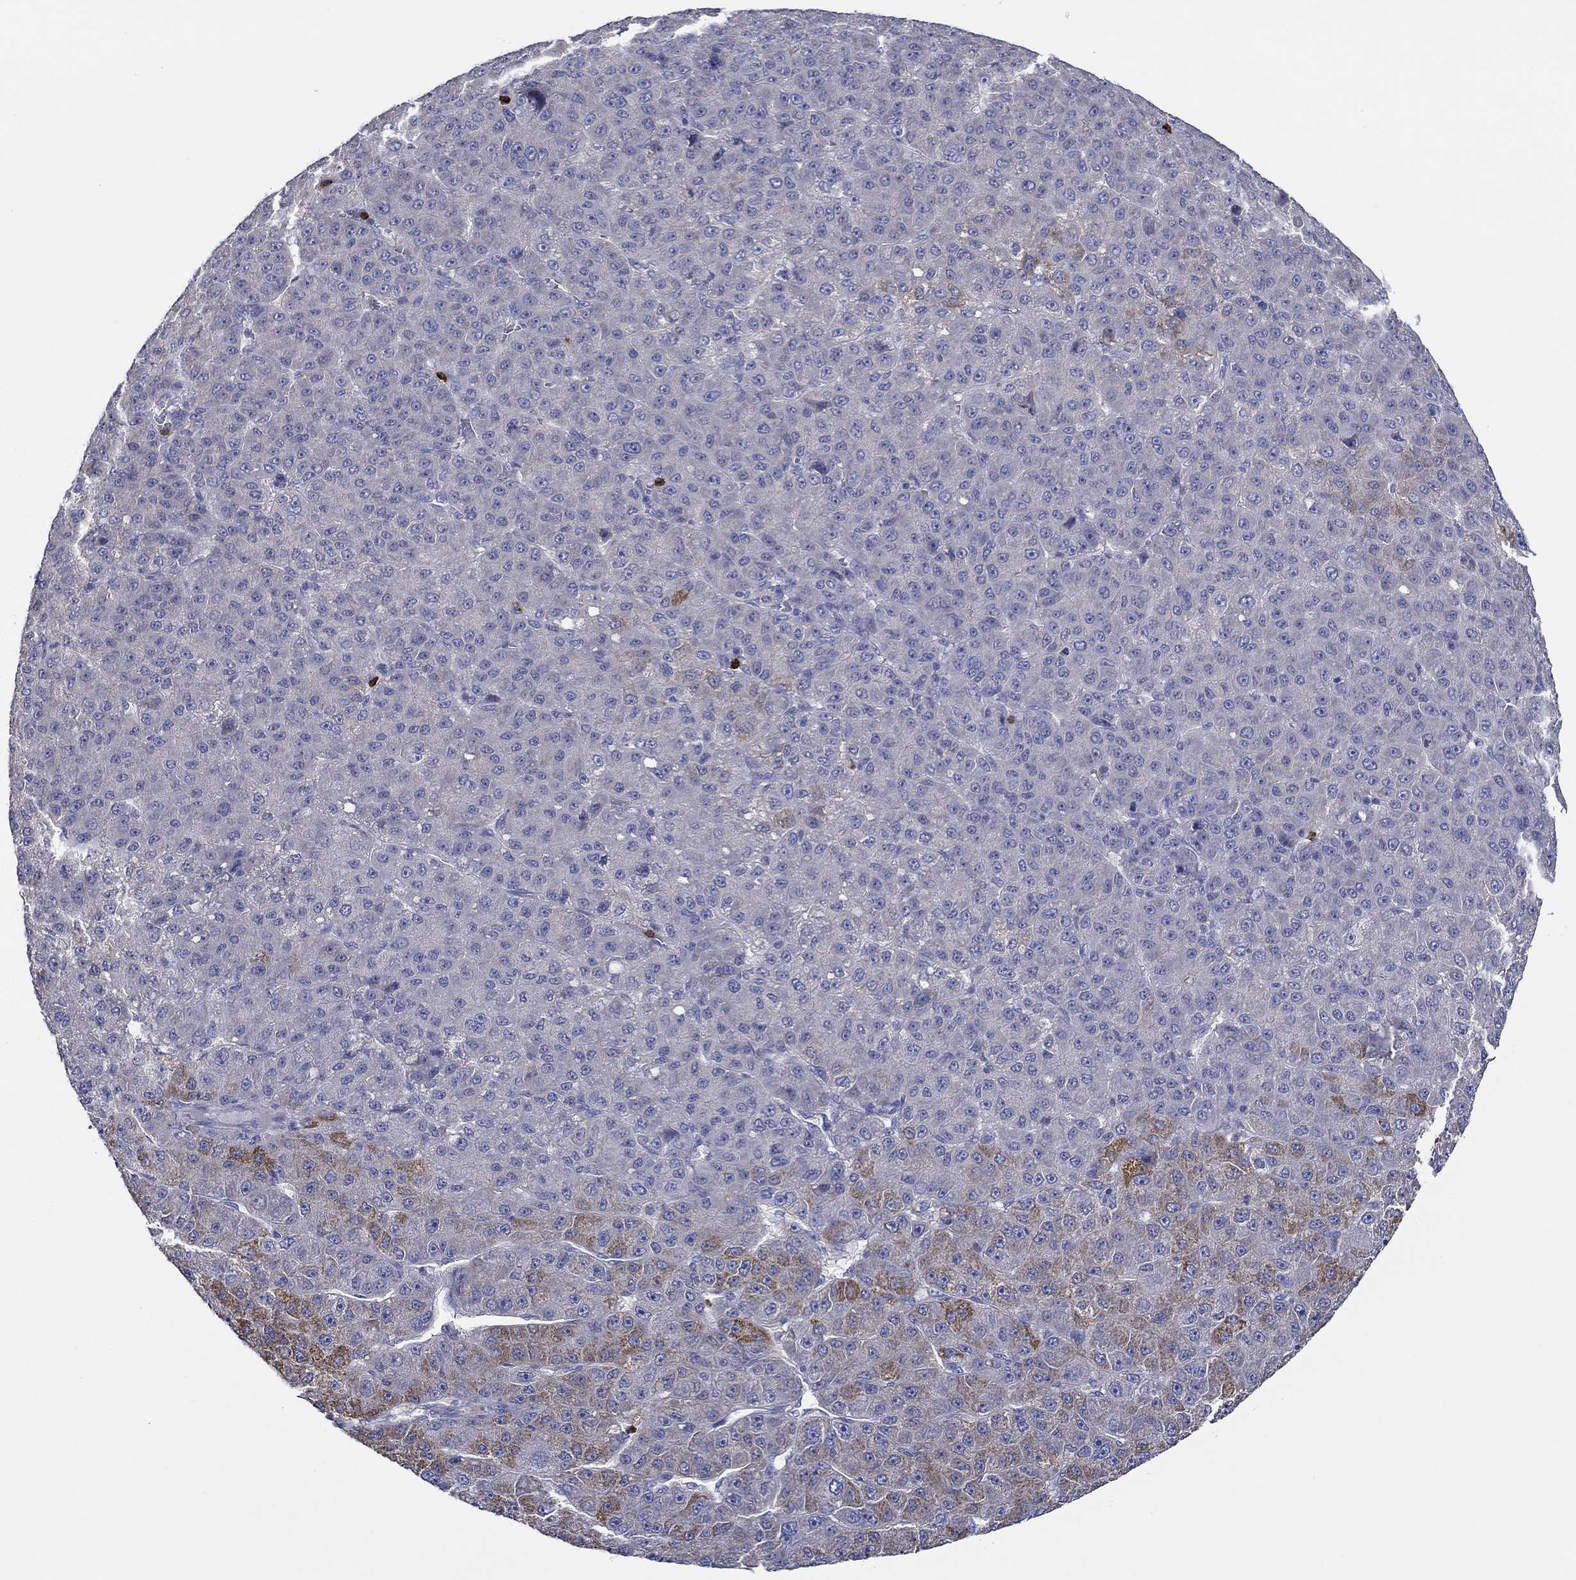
{"staining": {"intensity": "strong", "quantity": "<25%", "location": "cytoplasmic/membranous"}, "tissue": "liver cancer", "cell_type": "Tumor cells", "image_type": "cancer", "snomed": [{"axis": "morphology", "description": "Carcinoma, Hepatocellular, NOS"}, {"axis": "topography", "description": "Liver"}], "caption": "Protein expression analysis of human liver hepatocellular carcinoma reveals strong cytoplasmic/membranous expression in about <25% of tumor cells. The staining was performed using DAB, with brown indicating positive protein expression. Nuclei are stained blue with hematoxylin.", "gene": "CHIT1", "patient": {"sex": "male", "age": 67}}